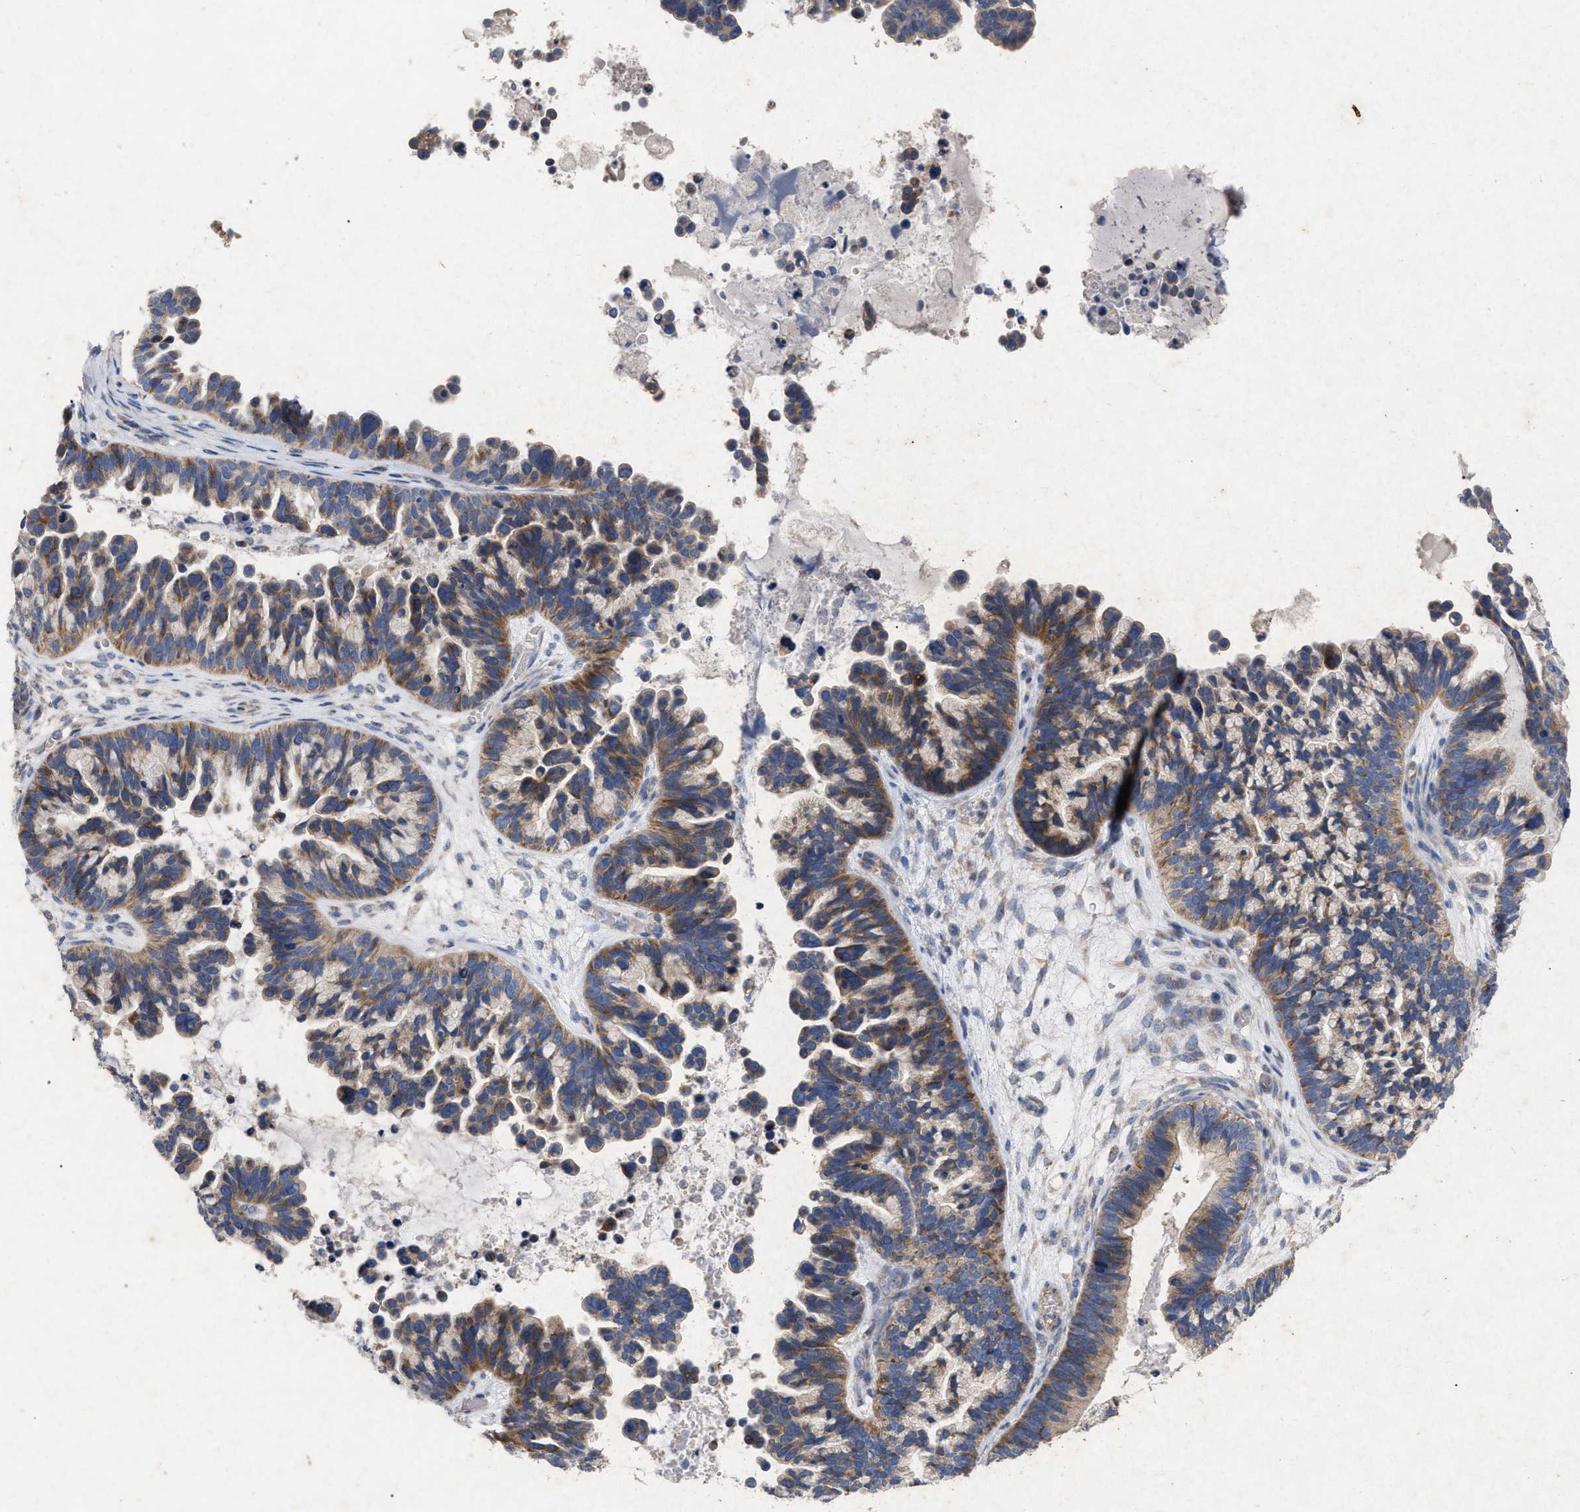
{"staining": {"intensity": "strong", "quantity": "25%-75%", "location": "cytoplasmic/membranous"}, "tissue": "ovarian cancer", "cell_type": "Tumor cells", "image_type": "cancer", "snomed": [{"axis": "morphology", "description": "Cystadenocarcinoma, serous, NOS"}, {"axis": "topography", "description": "Ovary"}], "caption": "Immunohistochemistry (IHC) staining of ovarian serous cystadenocarcinoma, which exhibits high levels of strong cytoplasmic/membranous expression in approximately 25%-75% of tumor cells indicating strong cytoplasmic/membranous protein positivity. The staining was performed using DAB (brown) for protein detection and nuclei were counterstained in hematoxylin (blue).", "gene": "VIP", "patient": {"sex": "female", "age": 56}}